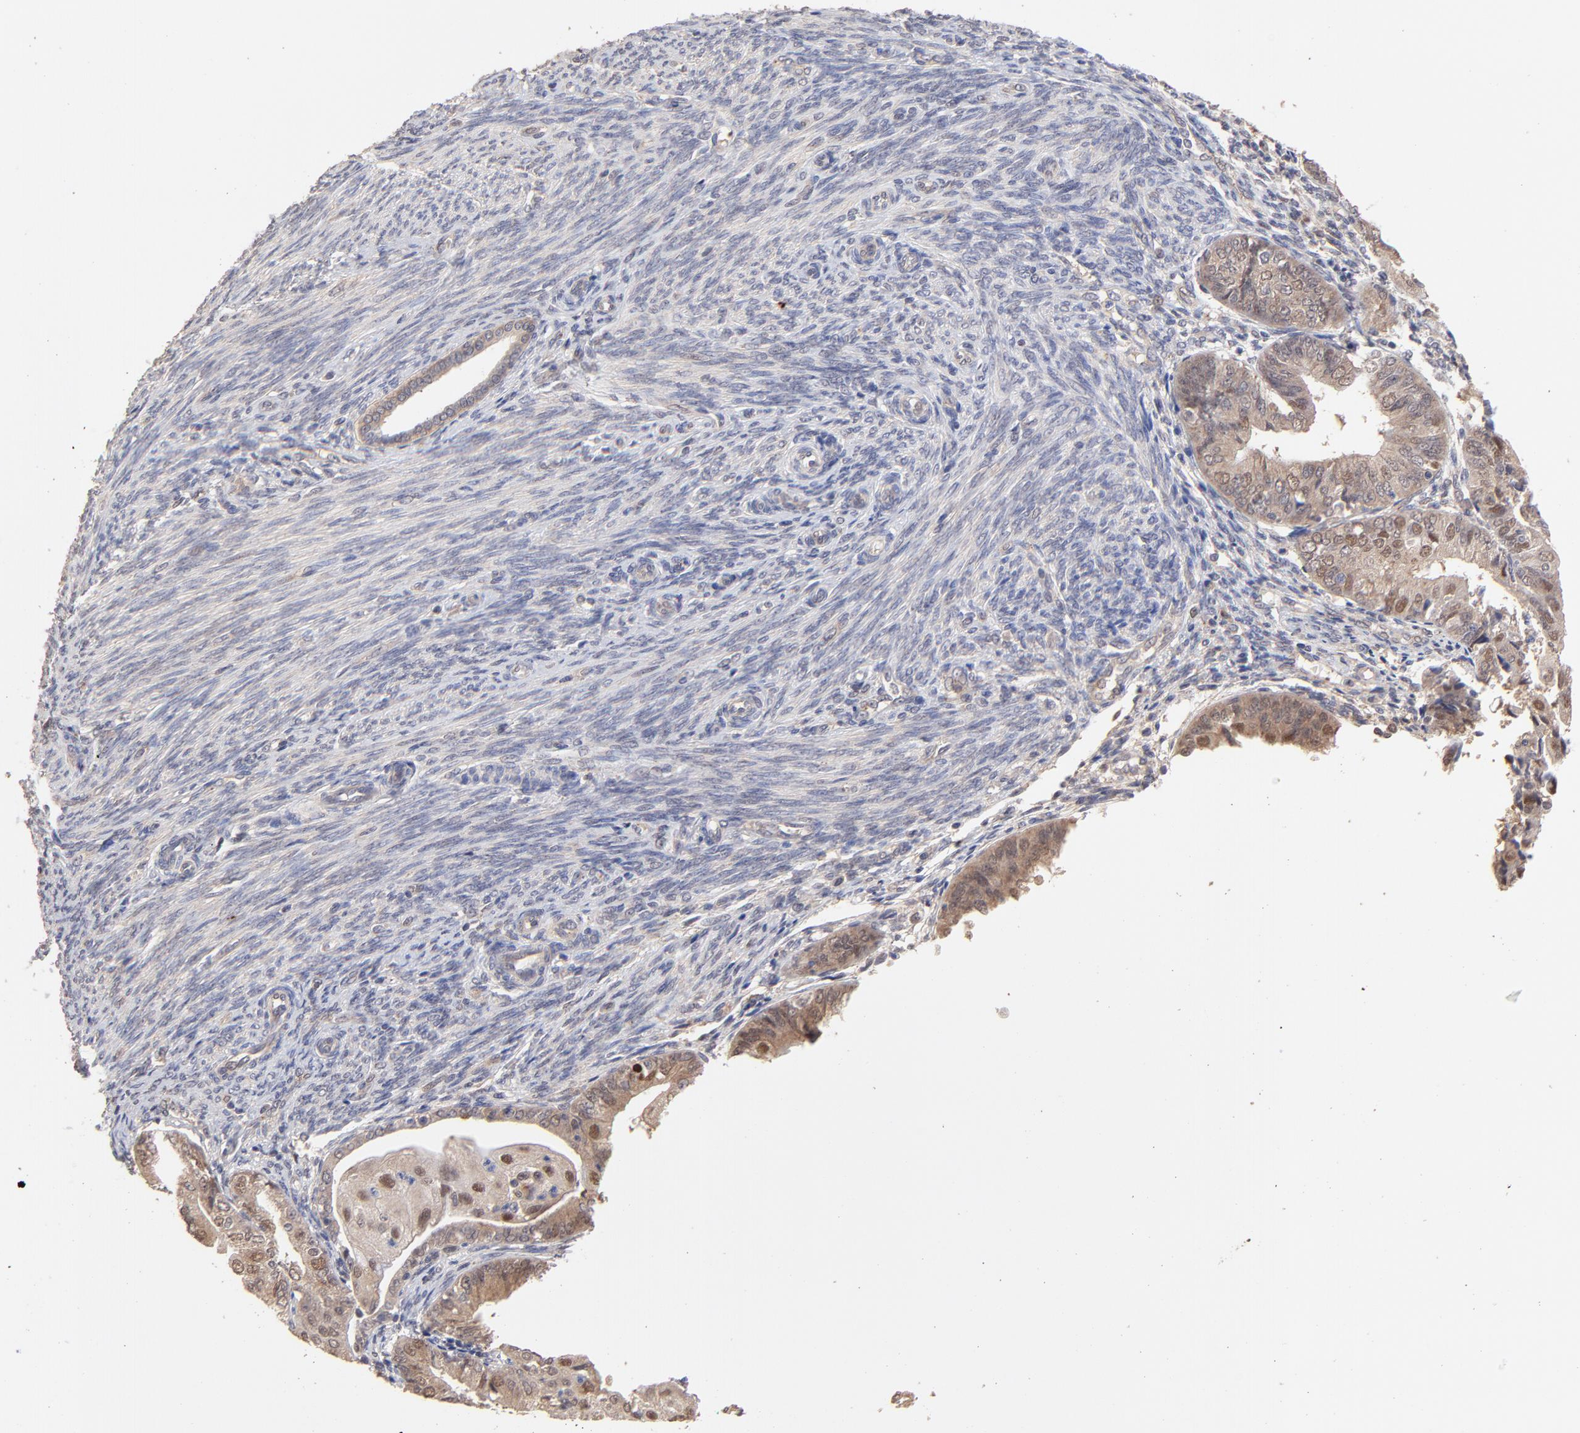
{"staining": {"intensity": "moderate", "quantity": "25%-75%", "location": "cytoplasmic/membranous,nuclear"}, "tissue": "endometrial cancer", "cell_type": "Tumor cells", "image_type": "cancer", "snomed": [{"axis": "morphology", "description": "Adenocarcinoma, NOS"}, {"axis": "topography", "description": "Endometrium"}], "caption": "The image displays staining of endometrial adenocarcinoma, revealing moderate cytoplasmic/membranous and nuclear protein expression (brown color) within tumor cells.", "gene": "PSMD14", "patient": {"sex": "female", "age": 79}}